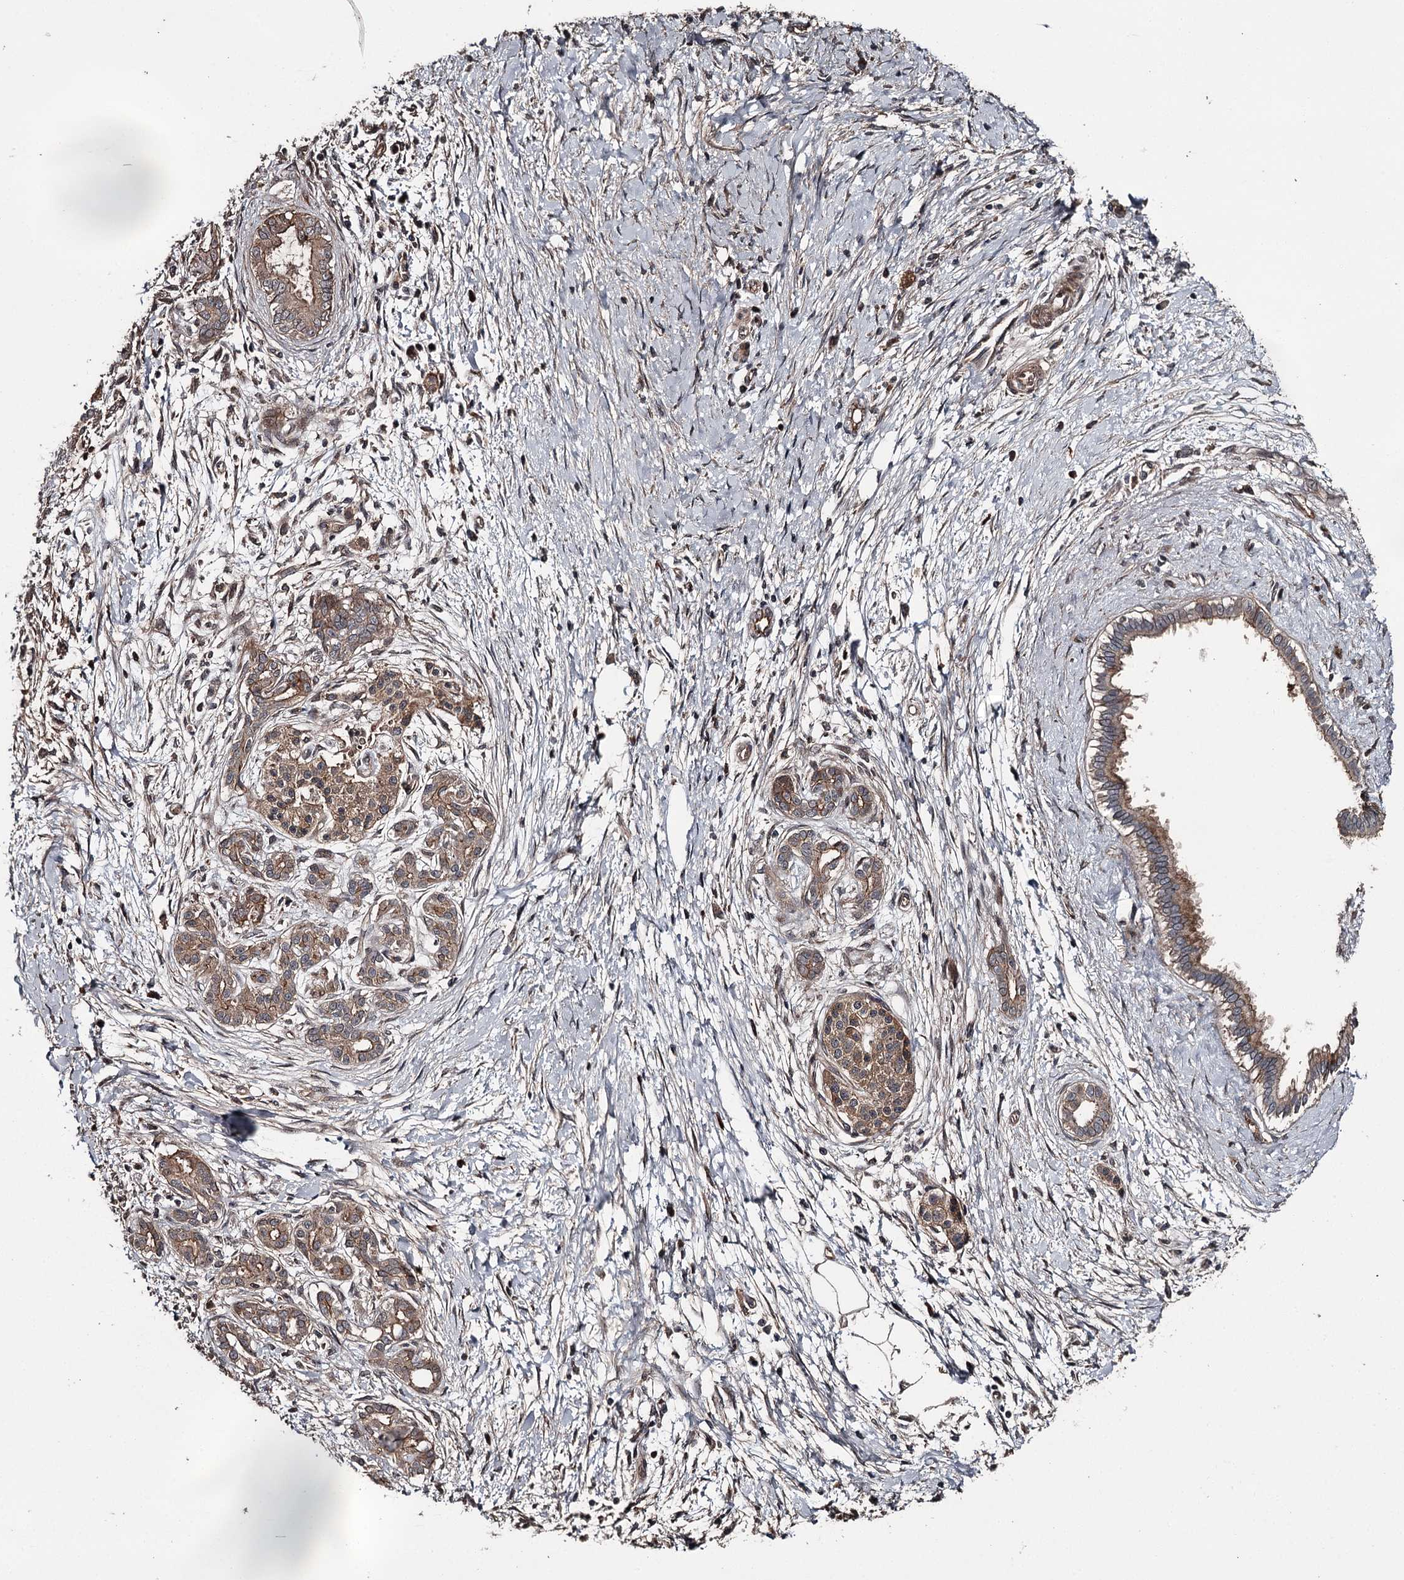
{"staining": {"intensity": "moderate", "quantity": ">75%", "location": "cytoplasmic/membranous"}, "tissue": "pancreatic cancer", "cell_type": "Tumor cells", "image_type": "cancer", "snomed": [{"axis": "morphology", "description": "Adenocarcinoma, NOS"}, {"axis": "topography", "description": "Pancreas"}], "caption": "A brown stain highlights moderate cytoplasmic/membranous expression of a protein in adenocarcinoma (pancreatic) tumor cells. (brown staining indicates protein expression, while blue staining denotes nuclei).", "gene": "RAB21", "patient": {"sex": "male", "age": 58}}